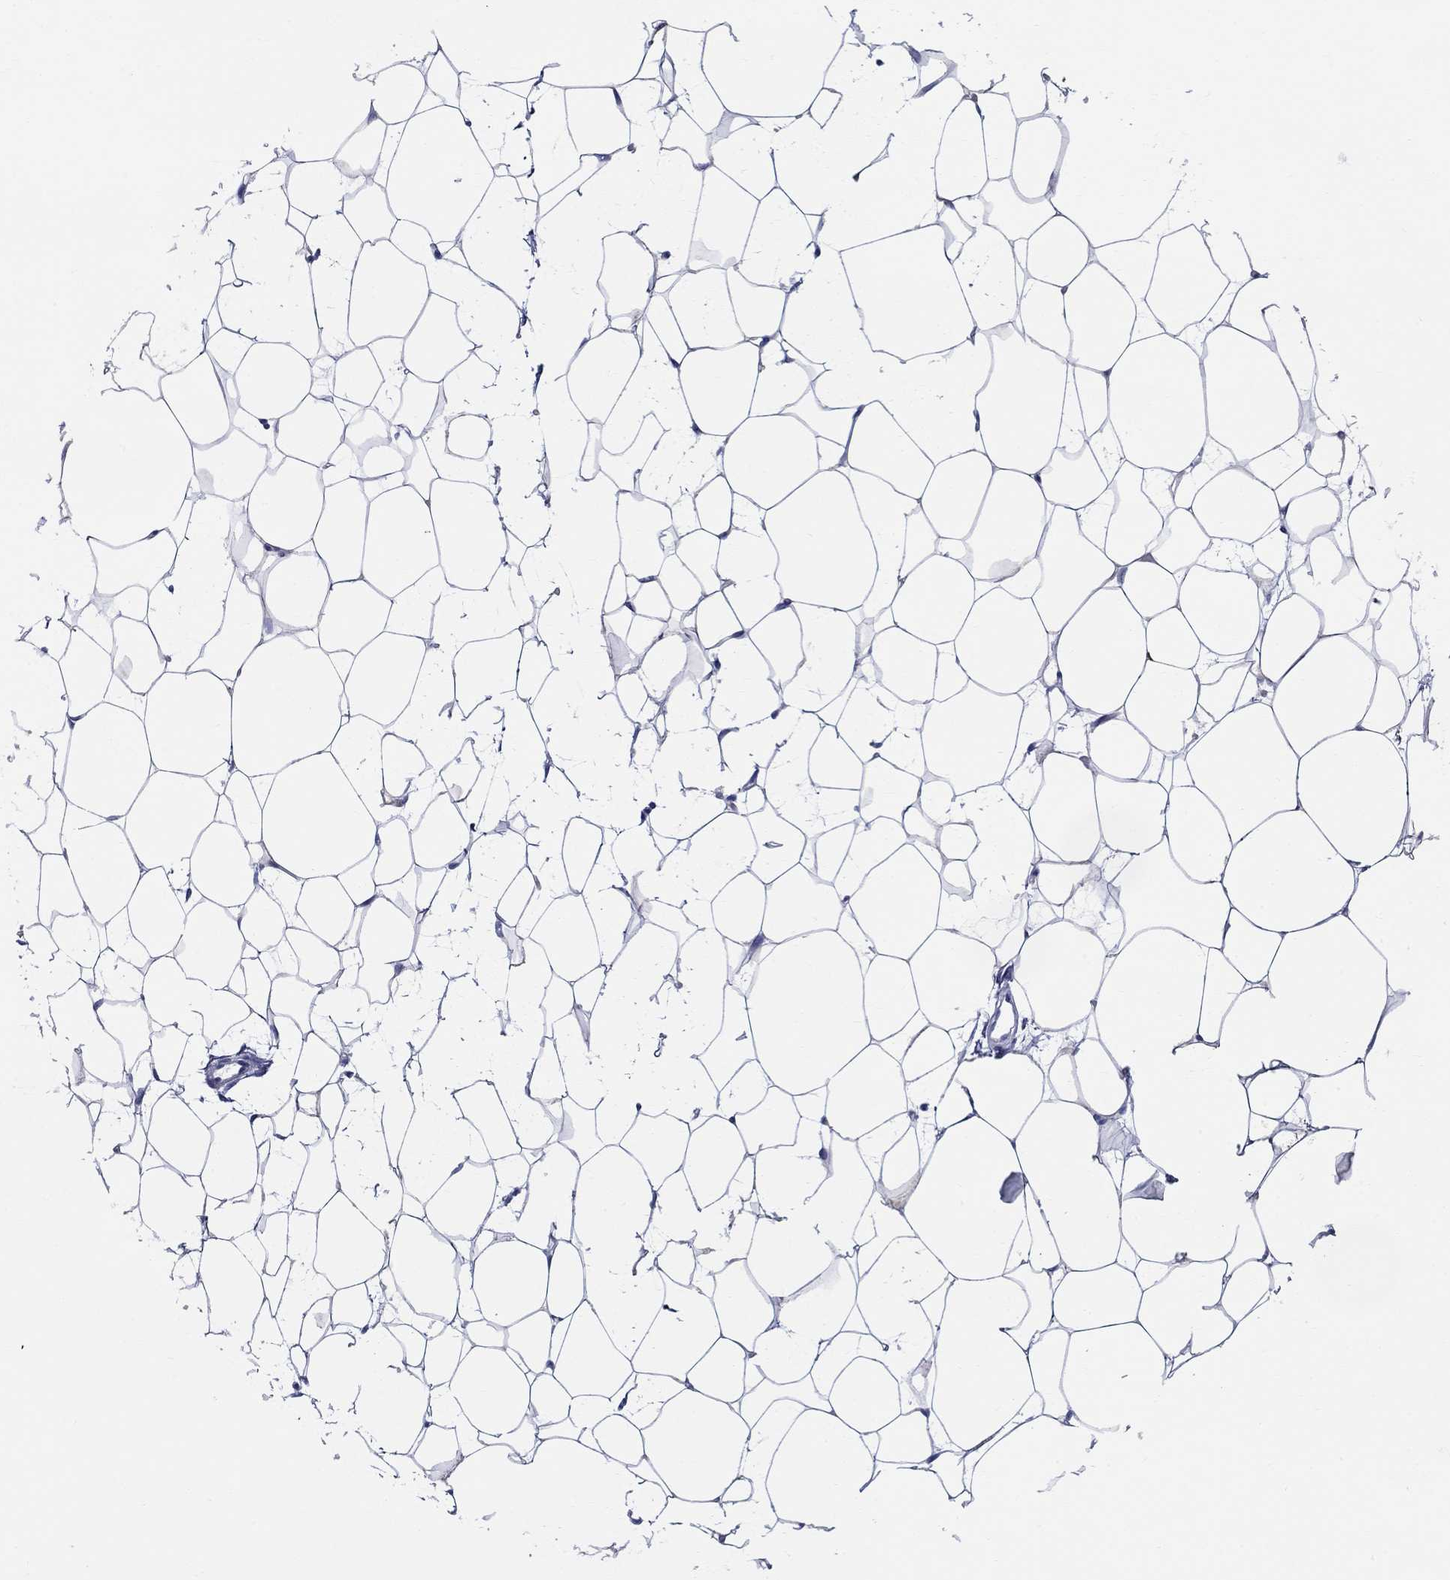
{"staining": {"intensity": "negative", "quantity": "none", "location": "none"}, "tissue": "breast", "cell_type": "Adipocytes", "image_type": "normal", "snomed": [{"axis": "morphology", "description": "Normal tissue, NOS"}, {"axis": "topography", "description": "Breast"}], "caption": "Histopathology image shows no significant protein staining in adipocytes of normal breast. (DAB immunohistochemistry (IHC) visualized using brightfield microscopy, high magnification).", "gene": "LAMP5", "patient": {"sex": "female", "age": 37}}